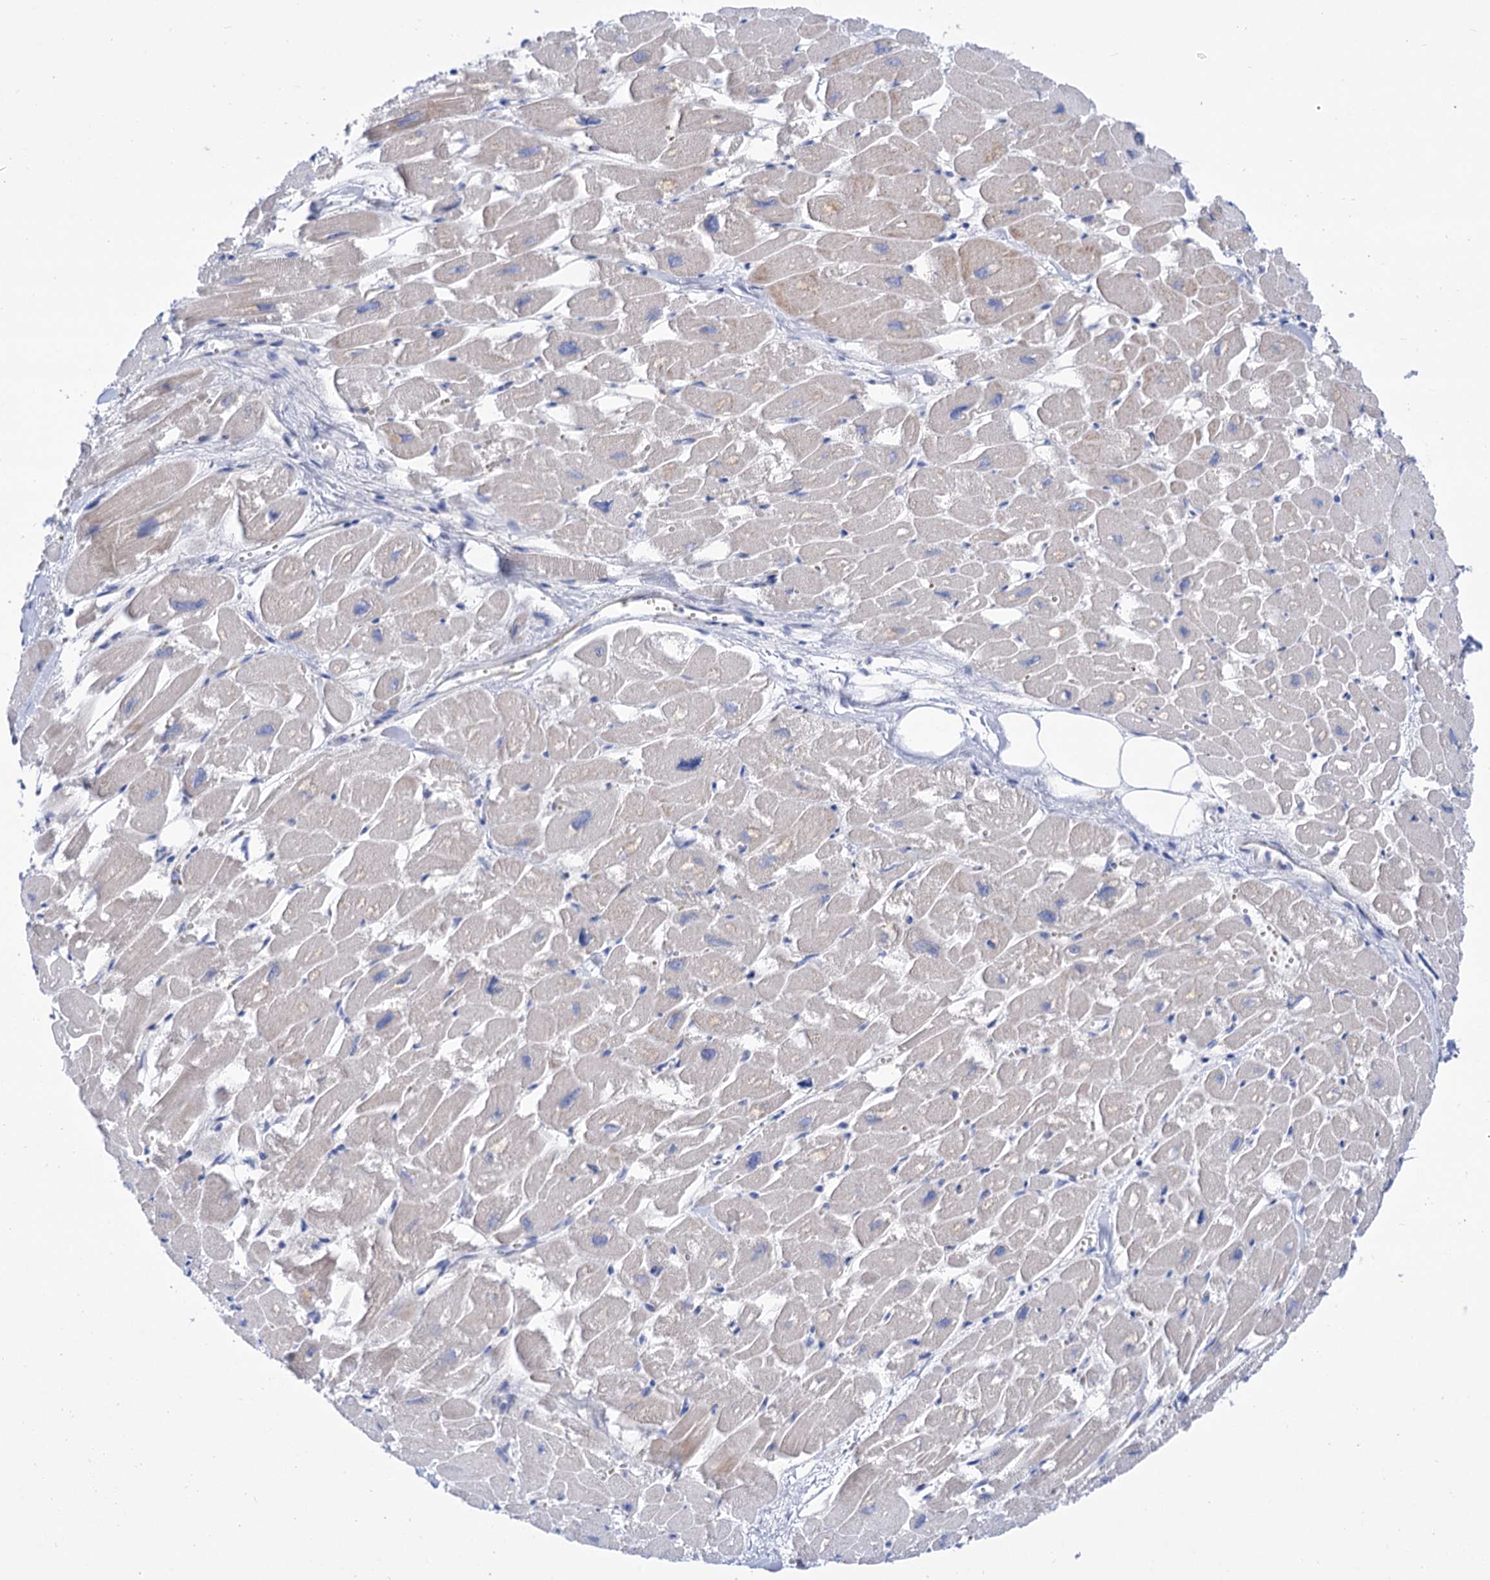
{"staining": {"intensity": "moderate", "quantity": "<25%", "location": "cytoplasmic/membranous"}, "tissue": "heart muscle", "cell_type": "Cardiomyocytes", "image_type": "normal", "snomed": [{"axis": "morphology", "description": "Normal tissue, NOS"}, {"axis": "topography", "description": "Heart"}], "caption": "IHC of benign human heart muscle reveals low levels of moderate cytoplasmic/membranous expression in about <25% of cardiomyocytes. The staining was performed using DAB (3,3'-diaminobenzidine) to visualize the protein expression in brown, while the nuclei were stained in blue with hematoxylin (Magnification: 20x).", "gene": "YARS2", "patient": {"sex": "male", "age": 54}}